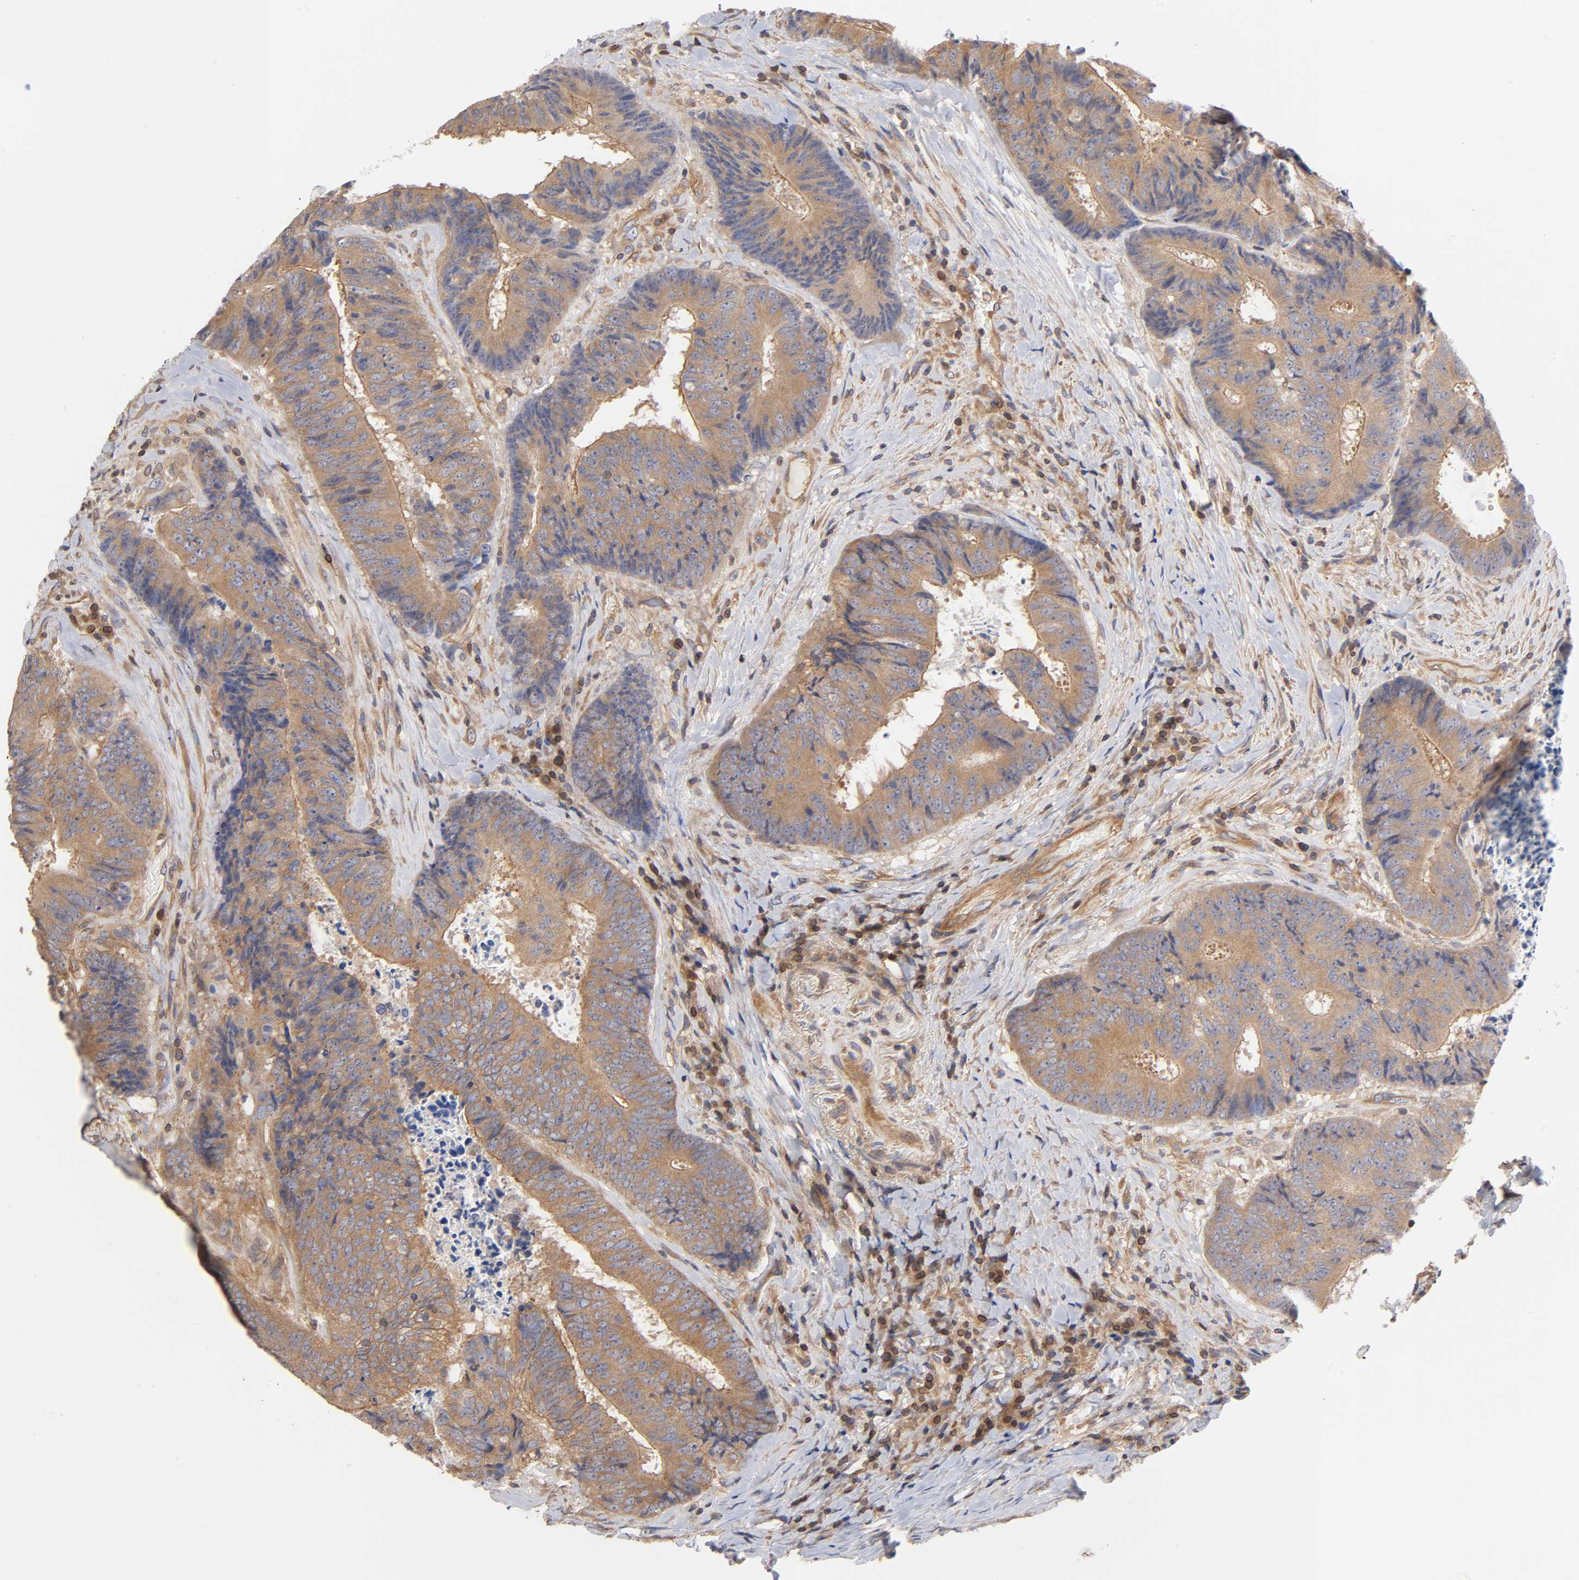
{"staining": {"intensity": "moderate", "quantity": ">75%", "location": "cytoplasmic/membranous"}, "tissue": "colorectal cancer", "cell_type": "Tumor cells", "image_type": "cancer", "snomed": [{"axis": "morphology", "description": "Adenocarcinoma, NOS"}, {"axis": "topography", "description": "Rectum"}], "caption": "The histopathology image reveals a brown stain indicating the presence of a protein in the cytoplasmic/membranous of tumor cells in colorectal cancer.", "gene": "STRN3", "patient": {"sex": "male", "age": 72}}